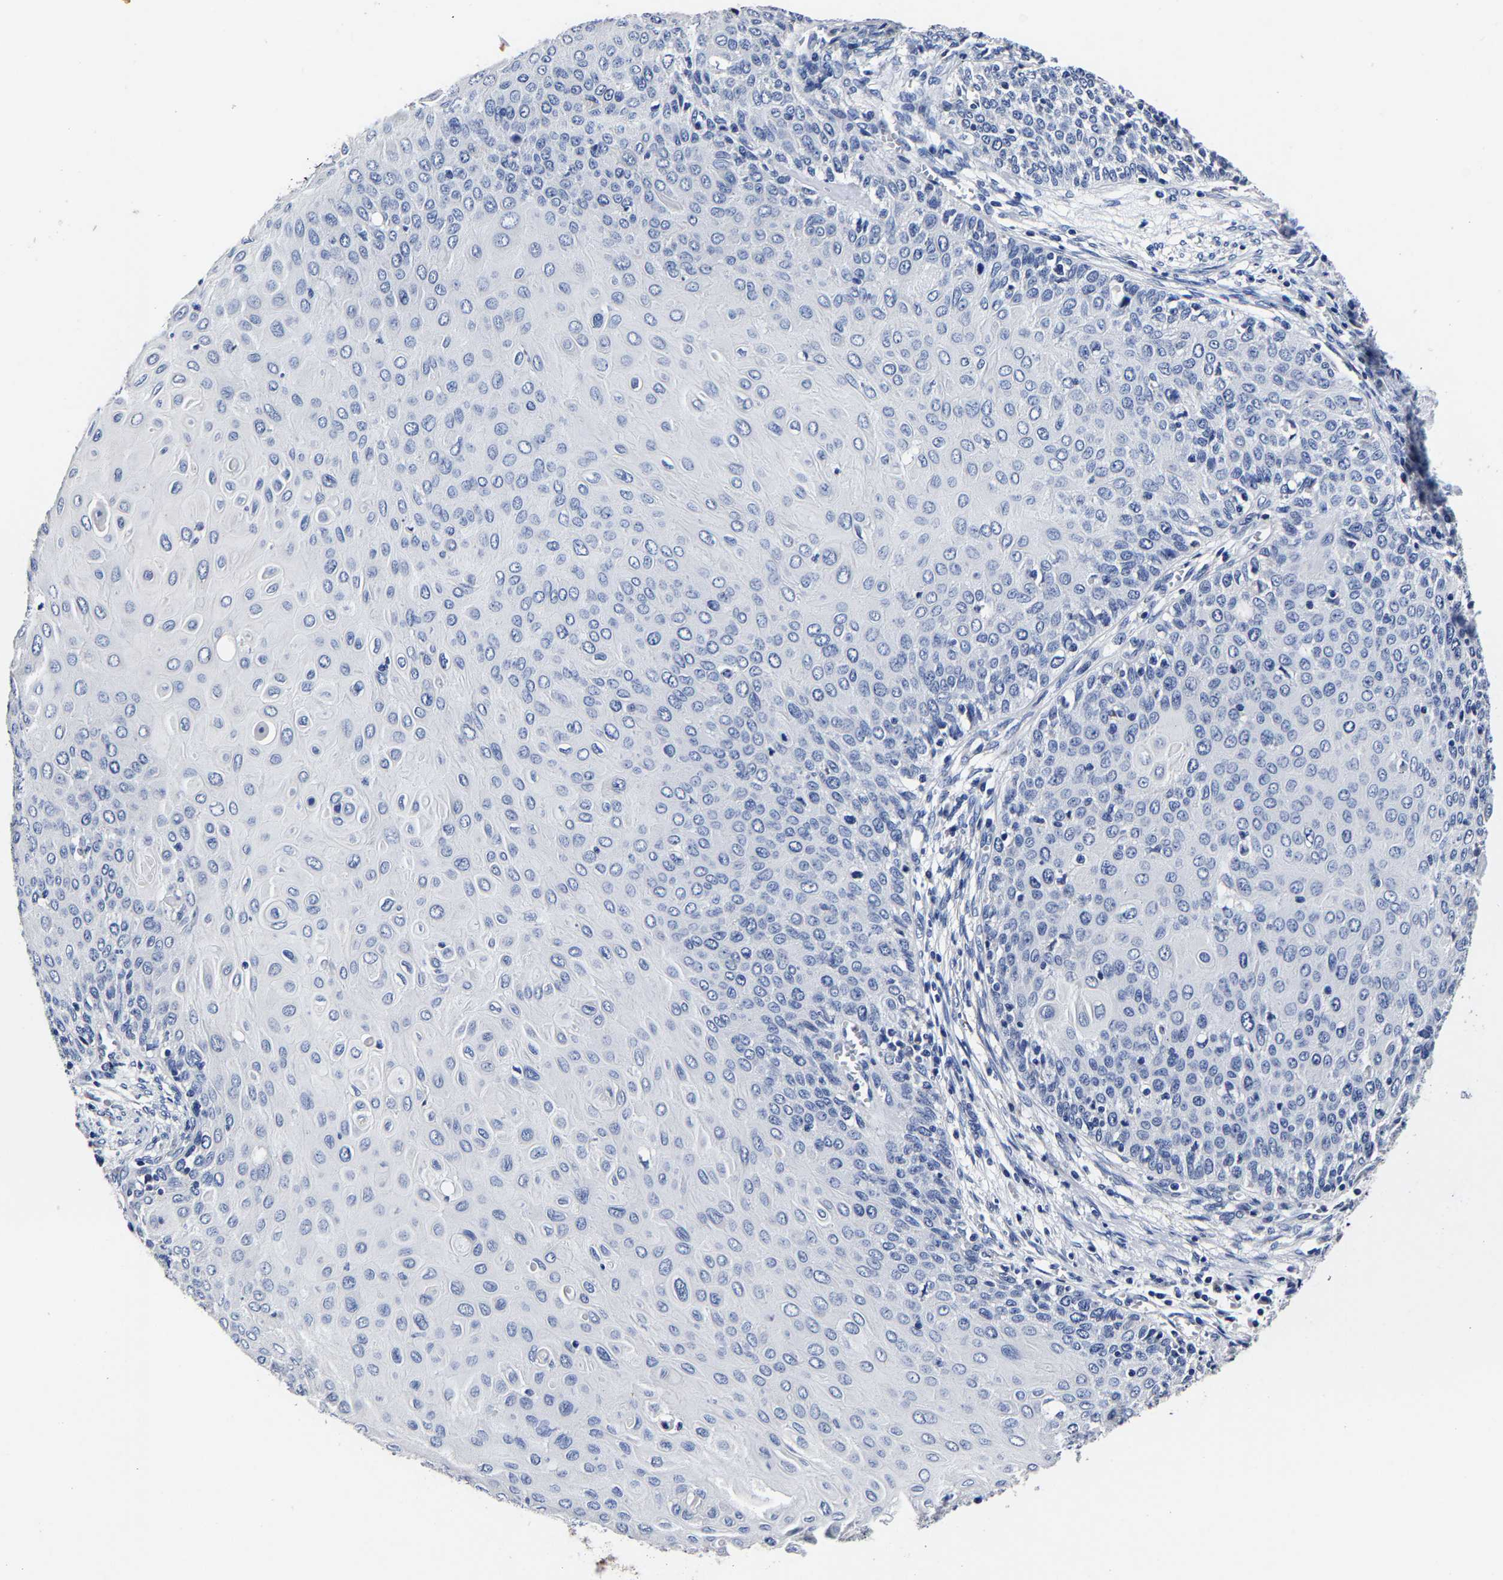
{"staining": {"intensity": "negative", "quantity": "none", "location": "none"}, "tissue": "cervical cancer", "cell_type": "Tumor cells", "image_type": "cancer", "snomed": [{"axis": "morphology", "description": "Squamous cell carcinoma, NOS"}, {"axis": "topography", "description": "Cervix"}], "caption": "IHC of cervical cancer reveals no positivity in tumor cells. (Stains: DAB (3,3'-diaminobenzidine) immunohistochemistry (IHC) with hematoxylin counter stain, Microscopy: brightfield microscopy at high magnification).", "gene": "AKAP4", "patient": {"sex": "female", "age": 39}}